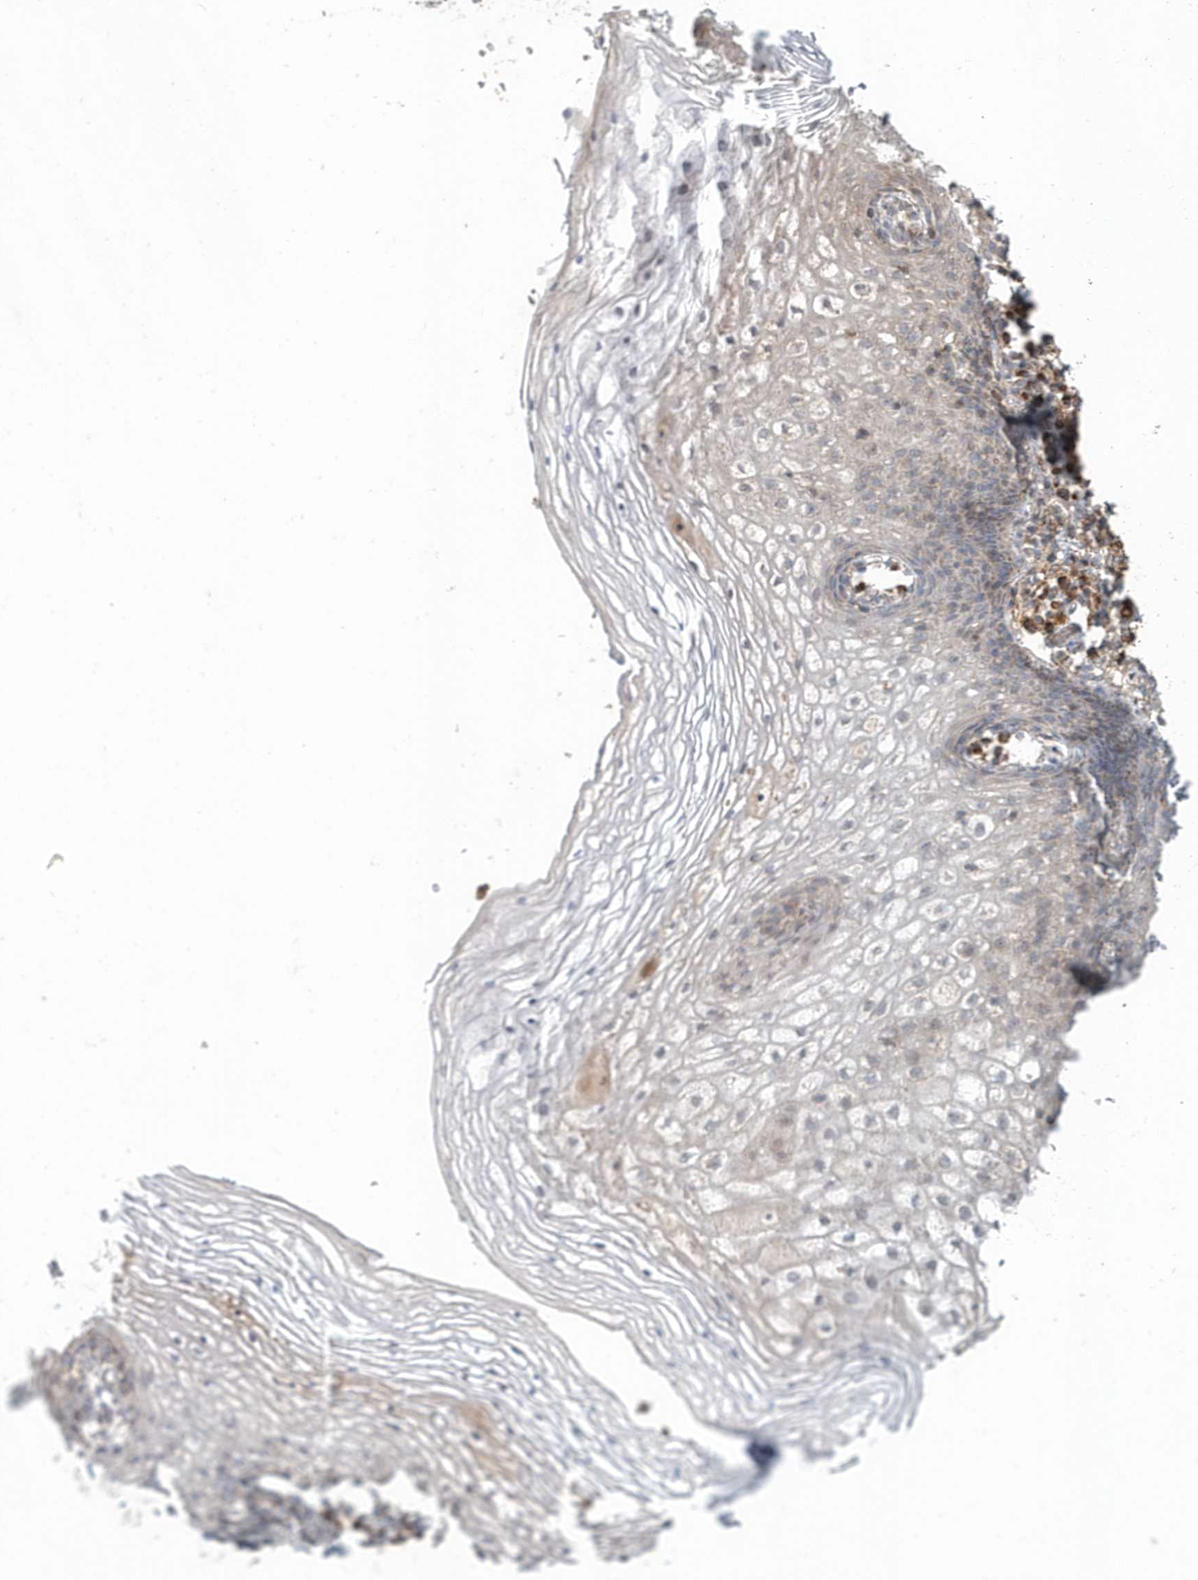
{"staining": {"intensity": "weak", "quantity": "<25%", "location": "cytoplasmic/membranous"}, "tissue": "vagina", "cell_type": "Squamous epithelial cells", "image_type": "normal", "snomed": [{"axis": "morphology", "description": "Normal tissue, NOS"}, {"axis": "topography", "description": "Vagina"}], "caption": "Squamous epithelial cells are negative for protein expression in benign human vagina. Nuclei are stained in blue.", "gene": "MMUT", "patient": {"sex": "female", "age": 60}}